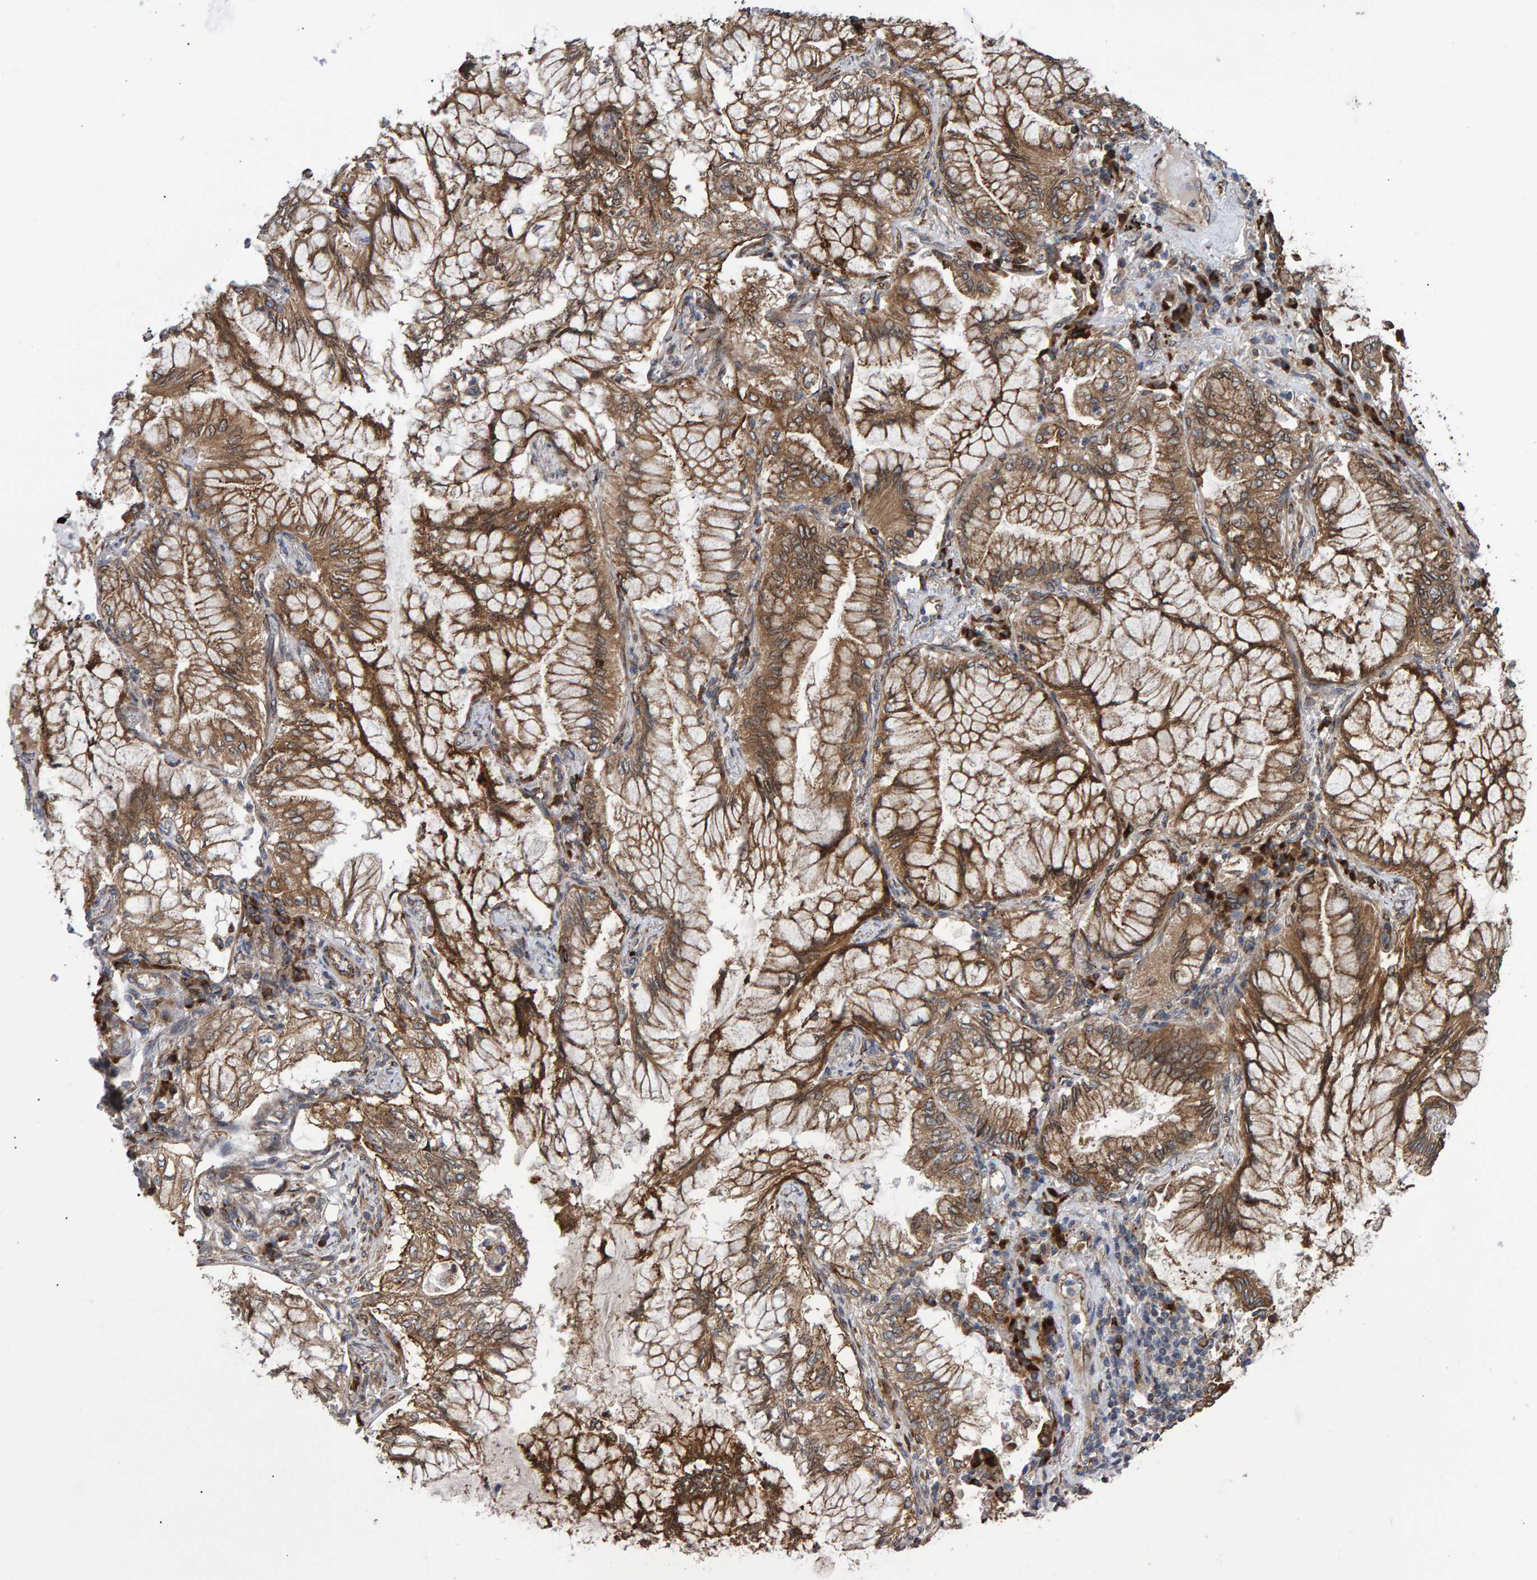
{"staining": {"intensity": "moderate", "quantity": ">75%", "location": "cytoplasmic/membranous"}, "tissue": "lung cancer", "cell_type": "Tumor cells", "image_type": "cancer", "snomed": [{"axis": "morphology", "description": "Adenocarcinoma, NOS"}, {"axis": "topography", "description": "Lung"}], "caption": "Moderate cytoplasmic/membranous protein expression is identified in approximately >75% of tumor cells in lung cancer.", "gene": "FAM117A", "patient": {"sex": "female", "age": 70}}